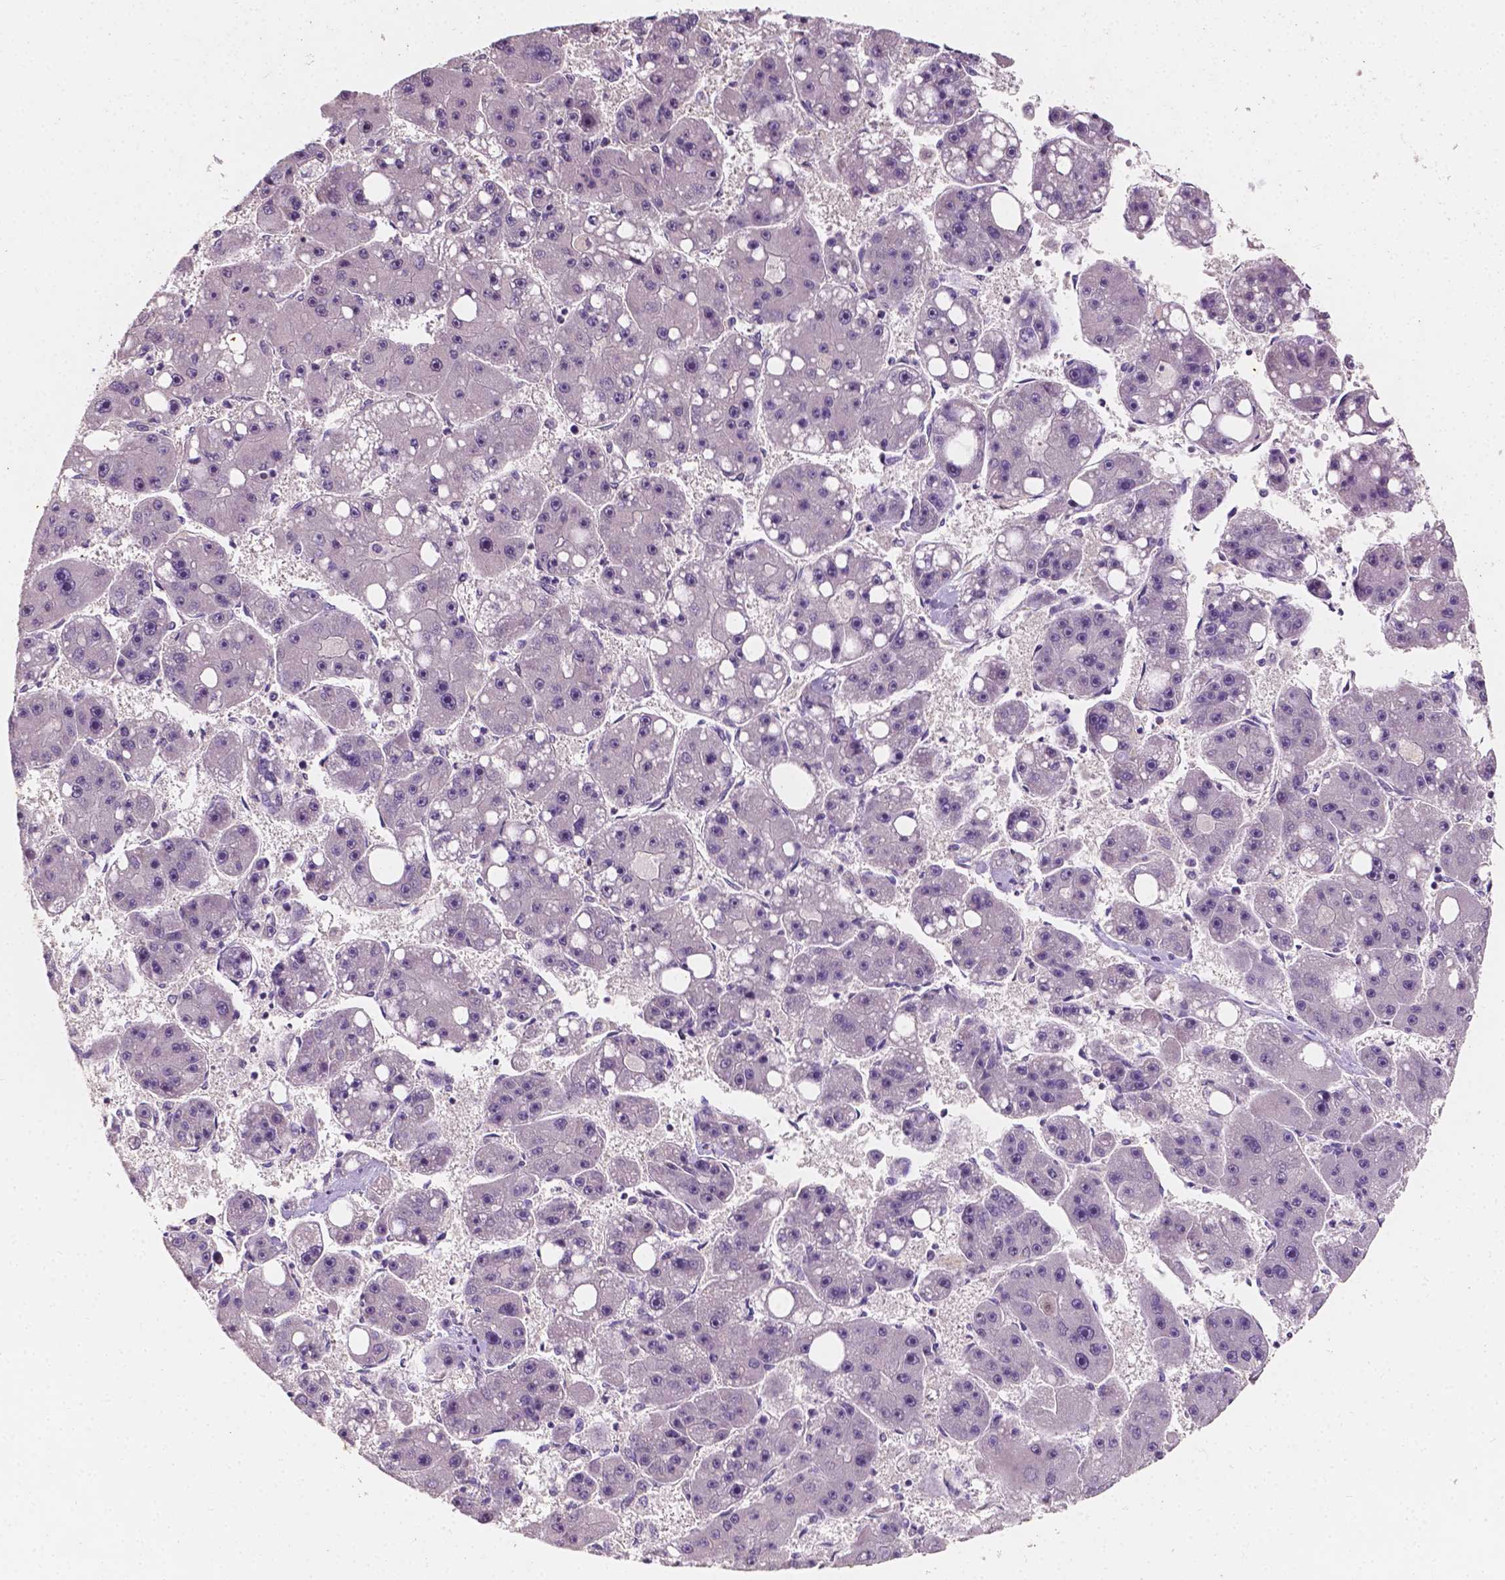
{"staining": {"intensity": "negative", "quantity": "none", "location": "none"}, "tissue": "liver cancer", "cell_type": "Tumor cells", "image_type": "cancer", "snomed": [{"axis": "morphology", "description": "Carcinoma, Hepatocellular, NOS"}, {"axis": "topography", "description": "Liver"}], "caption": "This micrograph is of liver cancer stained with immunohistochemistry (IHC) to label a protein in brown with the nuclei are counter-stained blue. There is no staining in tumor cells.", "gene": "TAL1", "patient": {"sex": "female", "age": 61}}